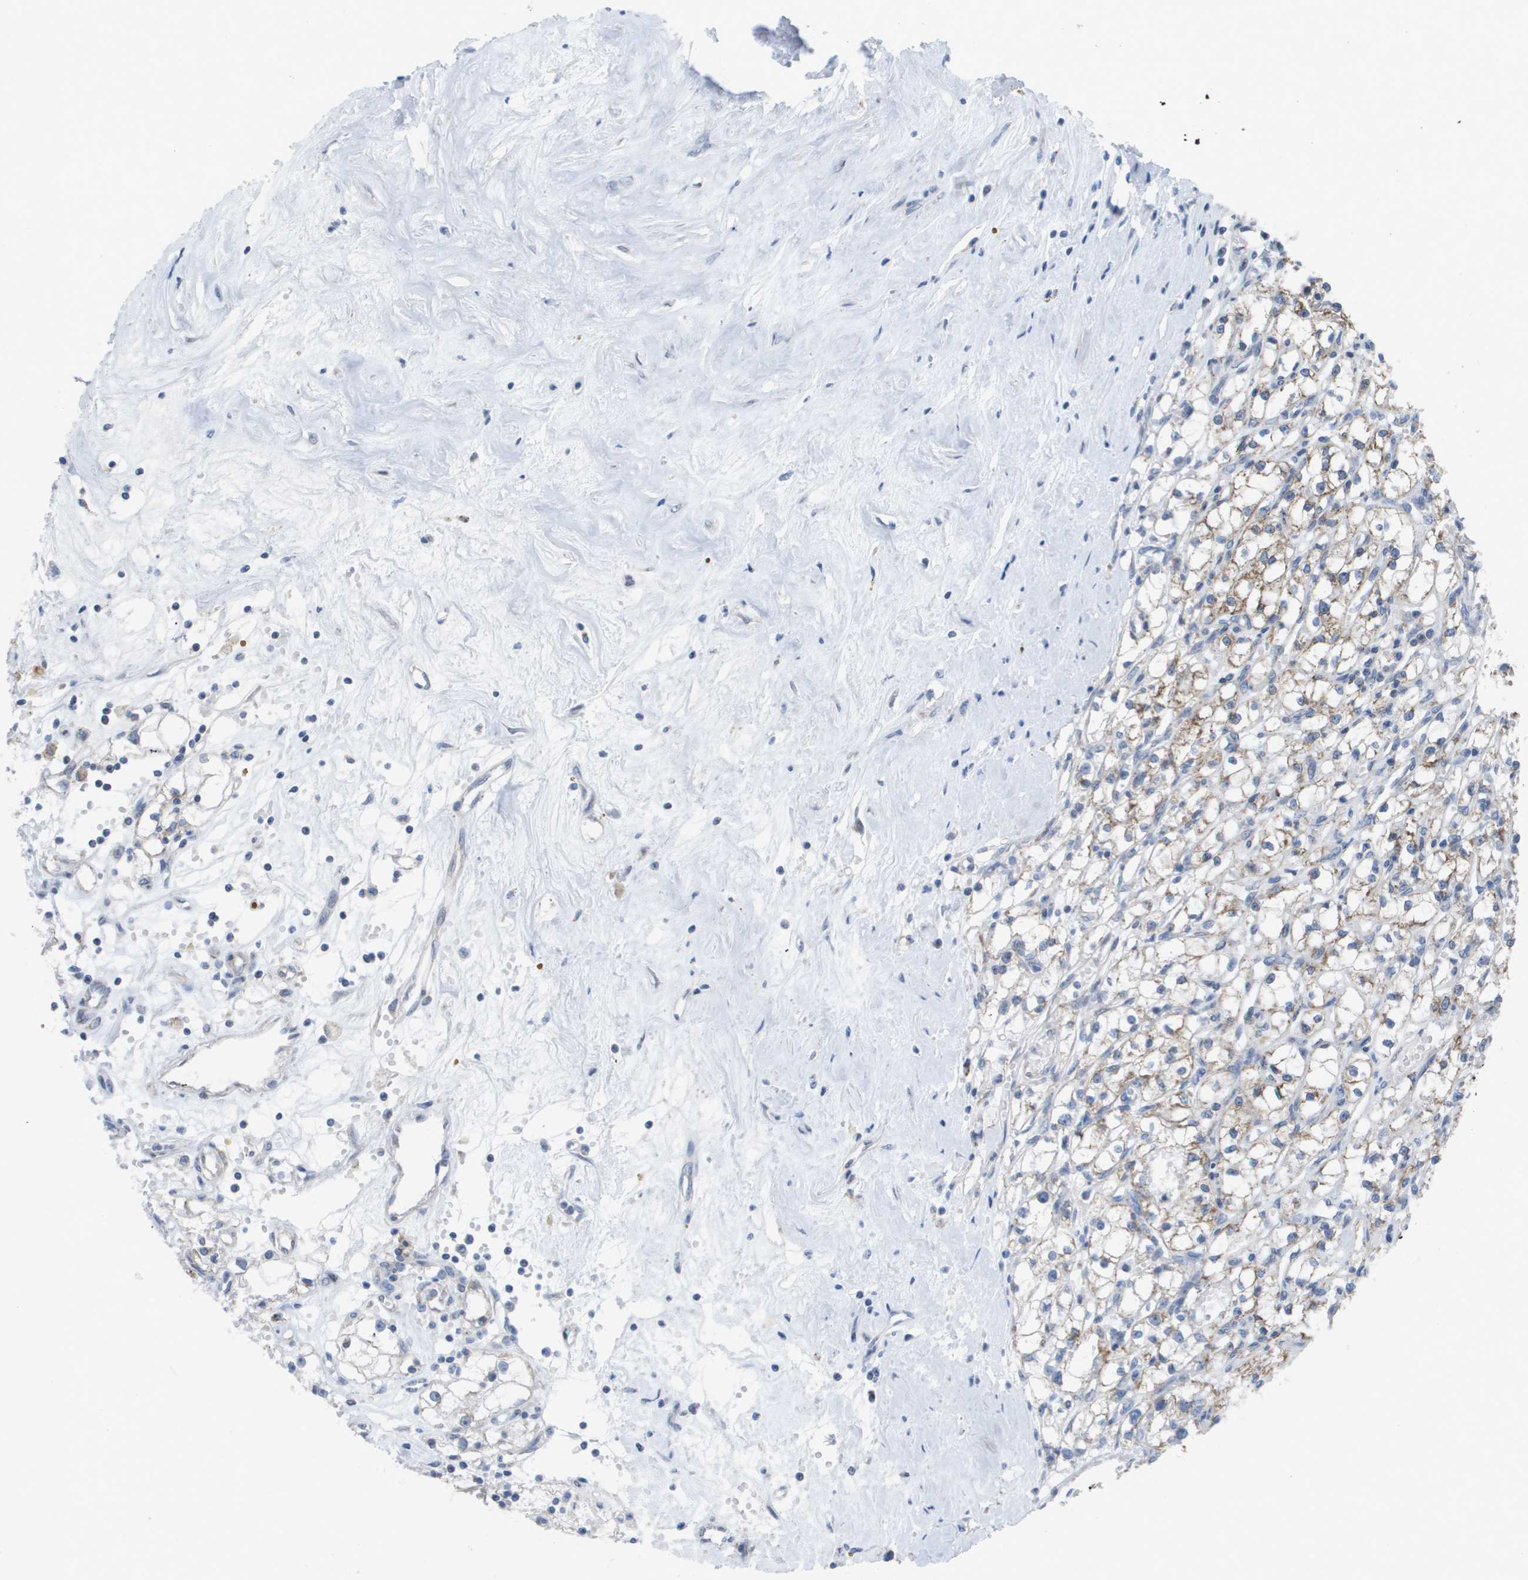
{"staining": {"intensity": "moderate", "quantity": "25%-75%", "location": "cytoplasmic/membranous"}, "tissue": "renal cancer", "cell_type": "Tumor cells", "image_type": "cancer", "snomed": [{"axis": "morphology", "description": "Adenocarcinoma, NOS"}, {"axis": "topography", "description": "Kidney"}], "caption": "A brown stain highlights moderate cytoplasmic/membranous positivity of a protein in renal adenocarcinoma tumor cells.", "gene": "TMEM223", "patient": {"sex": "male", "age": 56}}